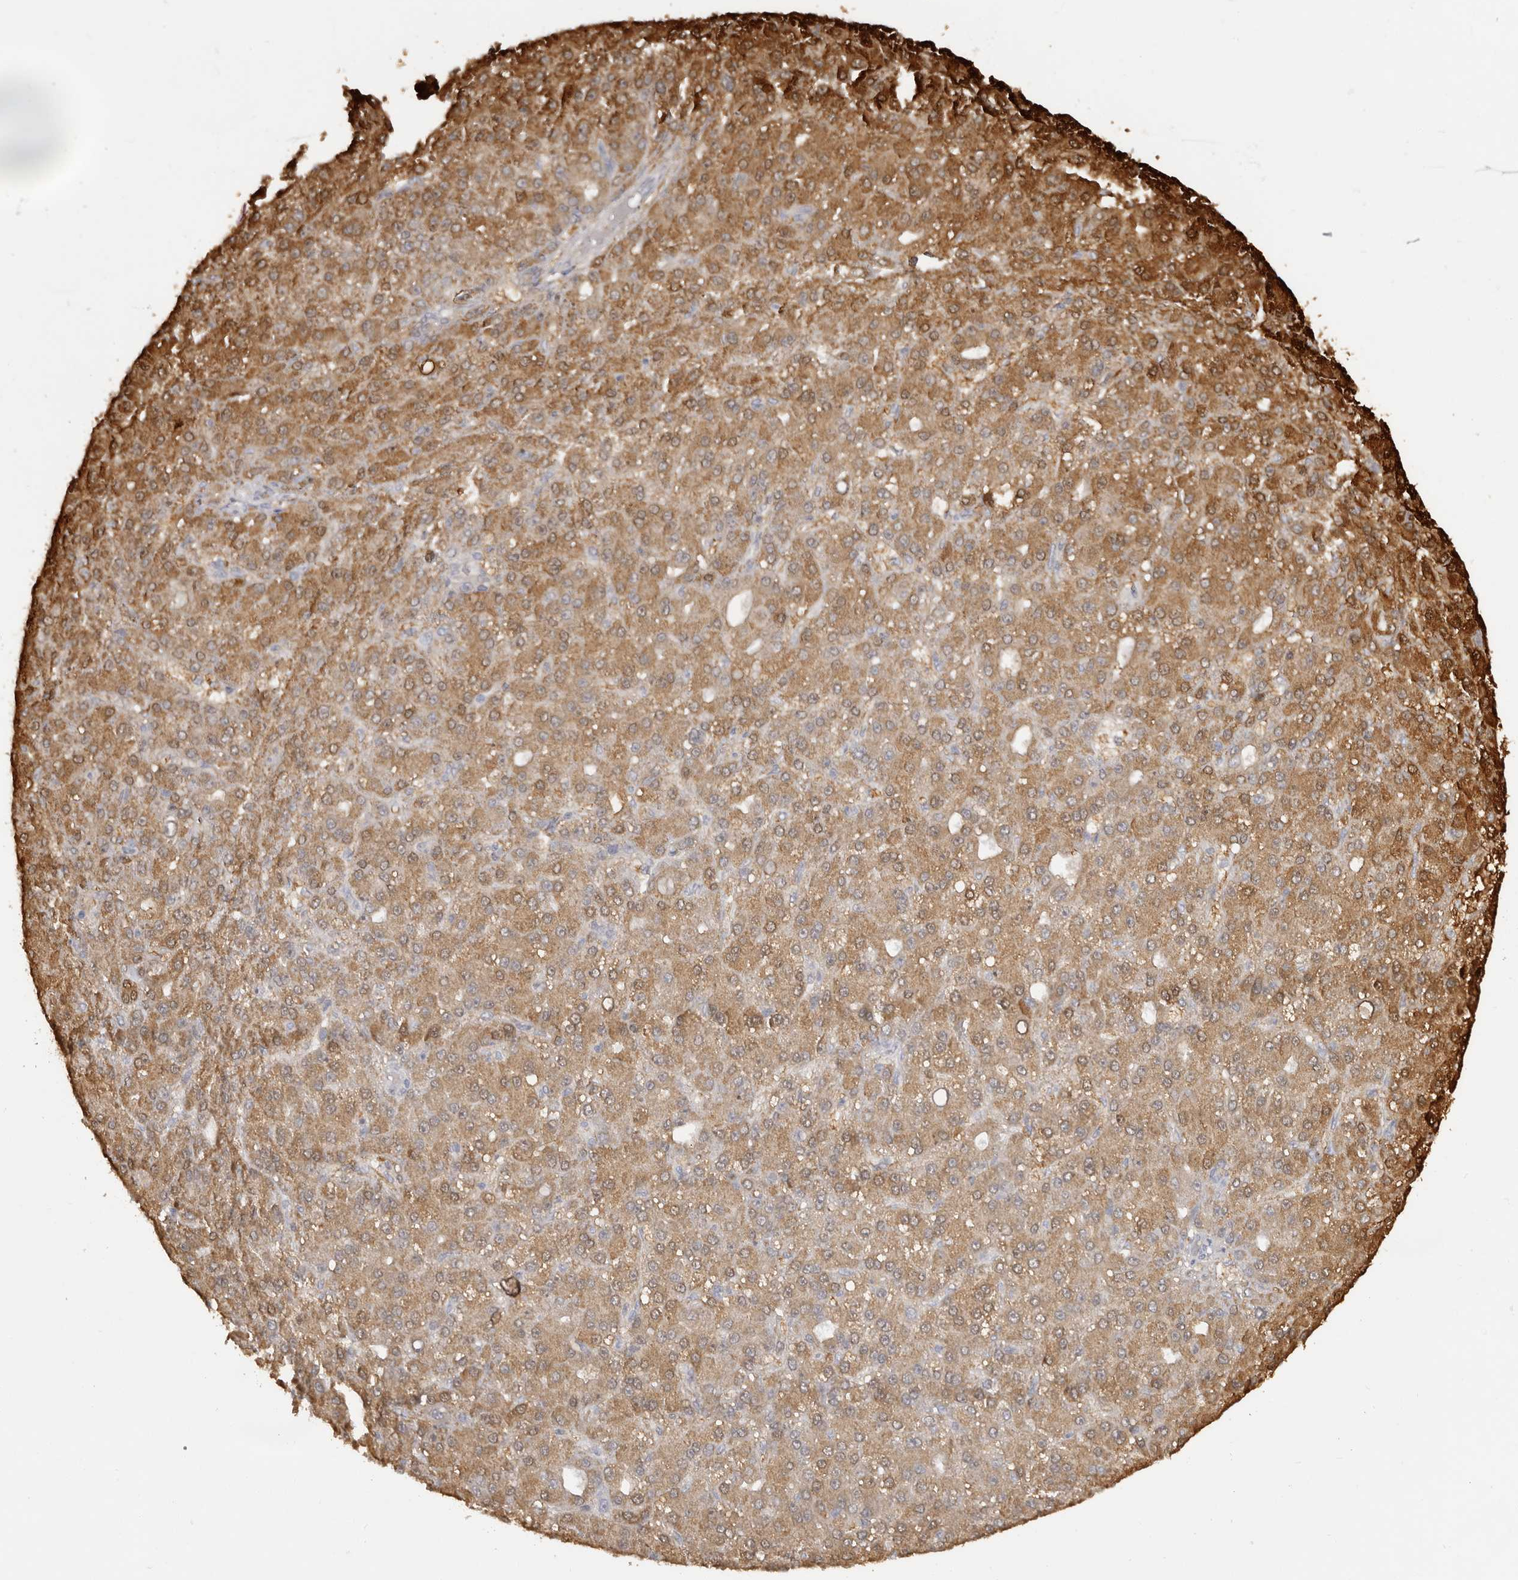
{"staining": {"intensity": "moderate", "quantity": ">75%", "location": "cytoplasmic/membranous"}, "tissue": "liver cancer", "cell_type": "Tumor cells", "image_type": "cancer", "snomed": [{"axis": "morphology", "description": "Carcinoma, Hepatocellular, NOS"}, {"axis": "topography", "description": "Liver"}], "caption": "Brown immunohistochemical staining in human hepatocellular carcinoma (liver) exhibits moderate cytoplasmic/membranous staining in approximately >75% of tumor cells.", "gene": "TNR", "patient": {"sex": "male", "age": 67}}